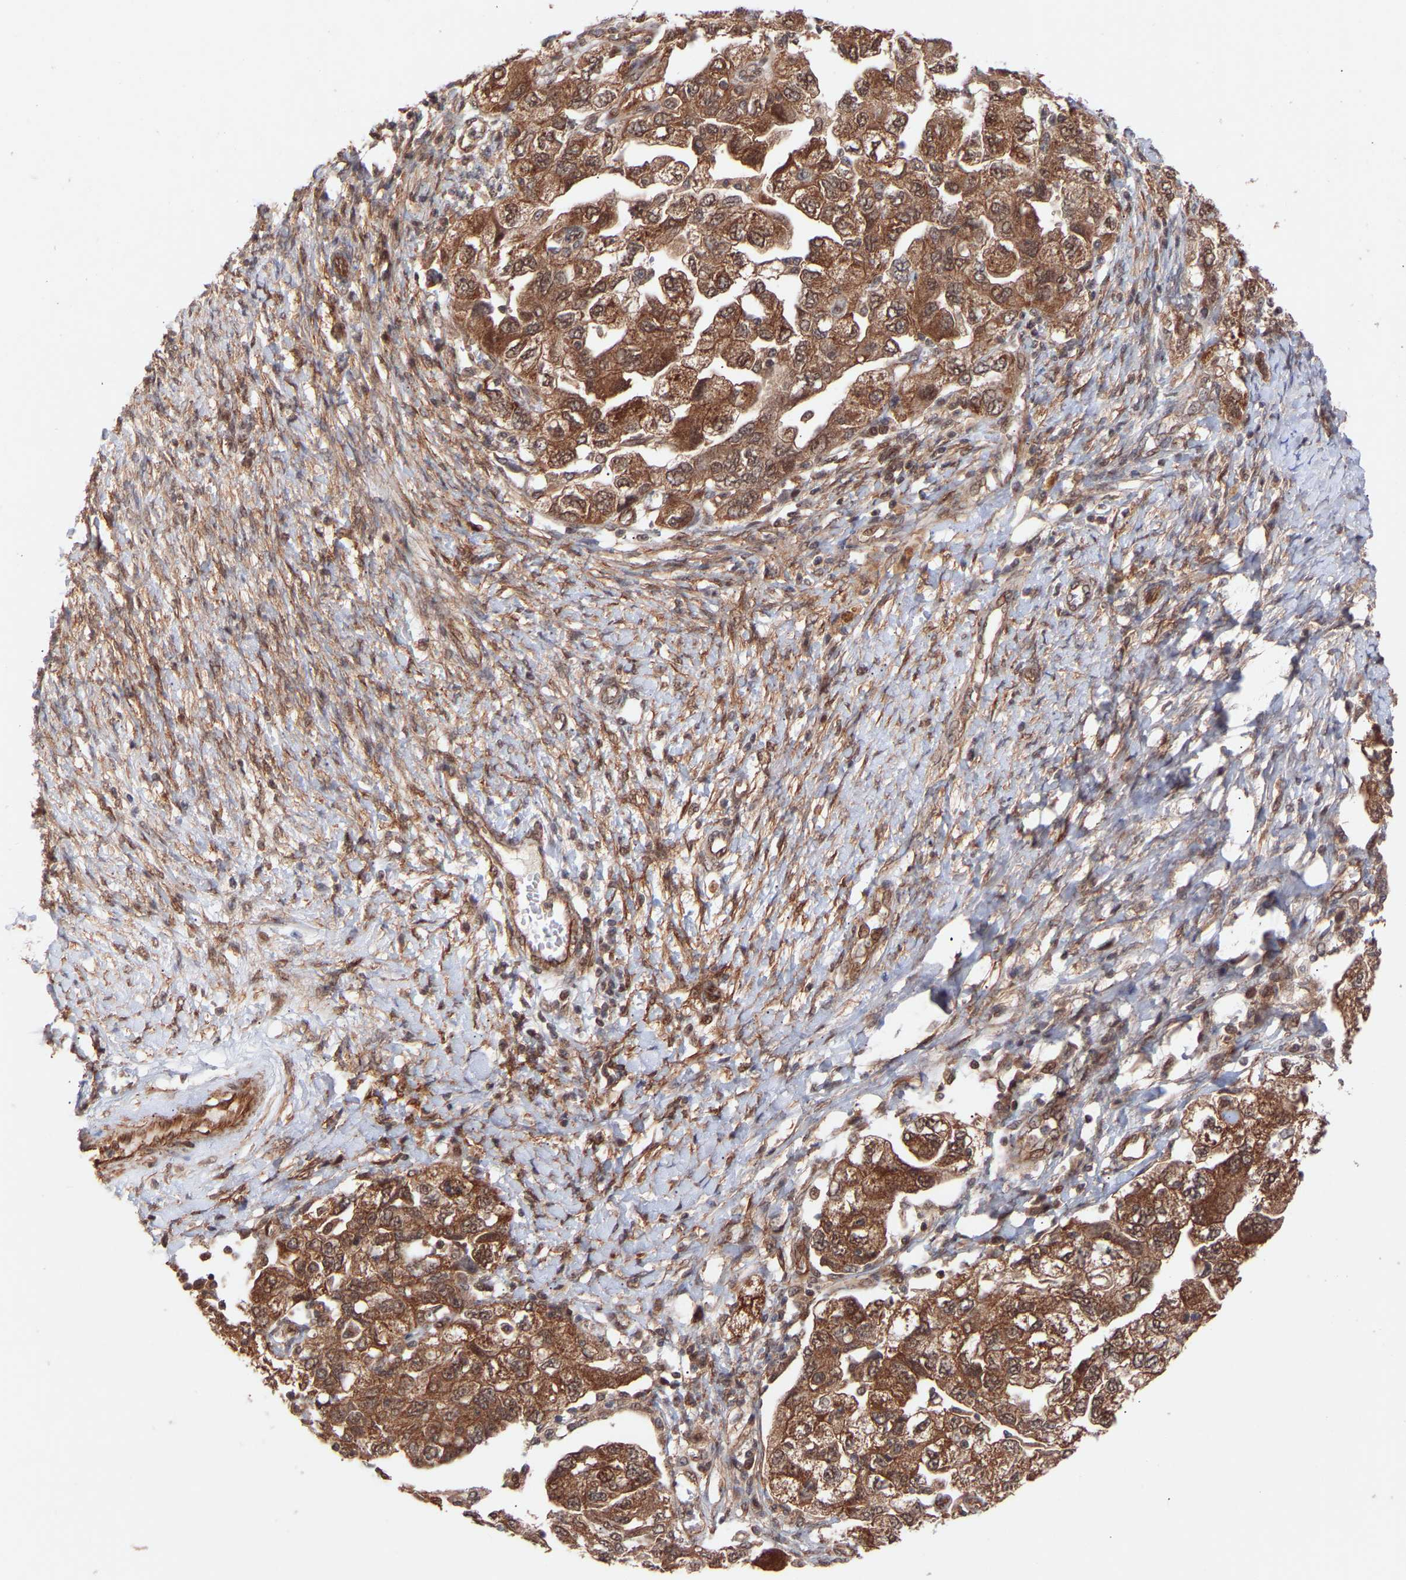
{"staining": {"intensity": "moderate", "quantity": ">75%", "location": "cytoplasmic/membranous,nuclear"}, "tissue": "ovarian cancer", "cell_type": "Tumor cells", "image_type": "cancer", "snomed": [{"axis": "morphology", "description": "Carcinoma, NOS"}, {"axis": "morphology", "description": "Cystadenocarcinoma, serous, NOS"}, {"axis": "topography", "description": "Ovary"}], "caption": "An immunohistochemistry (IHC) photomicrograph of neoplastic tissue is shown. Protein staining in brown shows moderate cytoplasmic/membranous and nuclear positivity in ovarian serous cystadenocarcinoma within tumor cells. Nuclei are stained in blue.", "gene": "PDLIM5", "patient": {"sex": "female", "age": 69}}